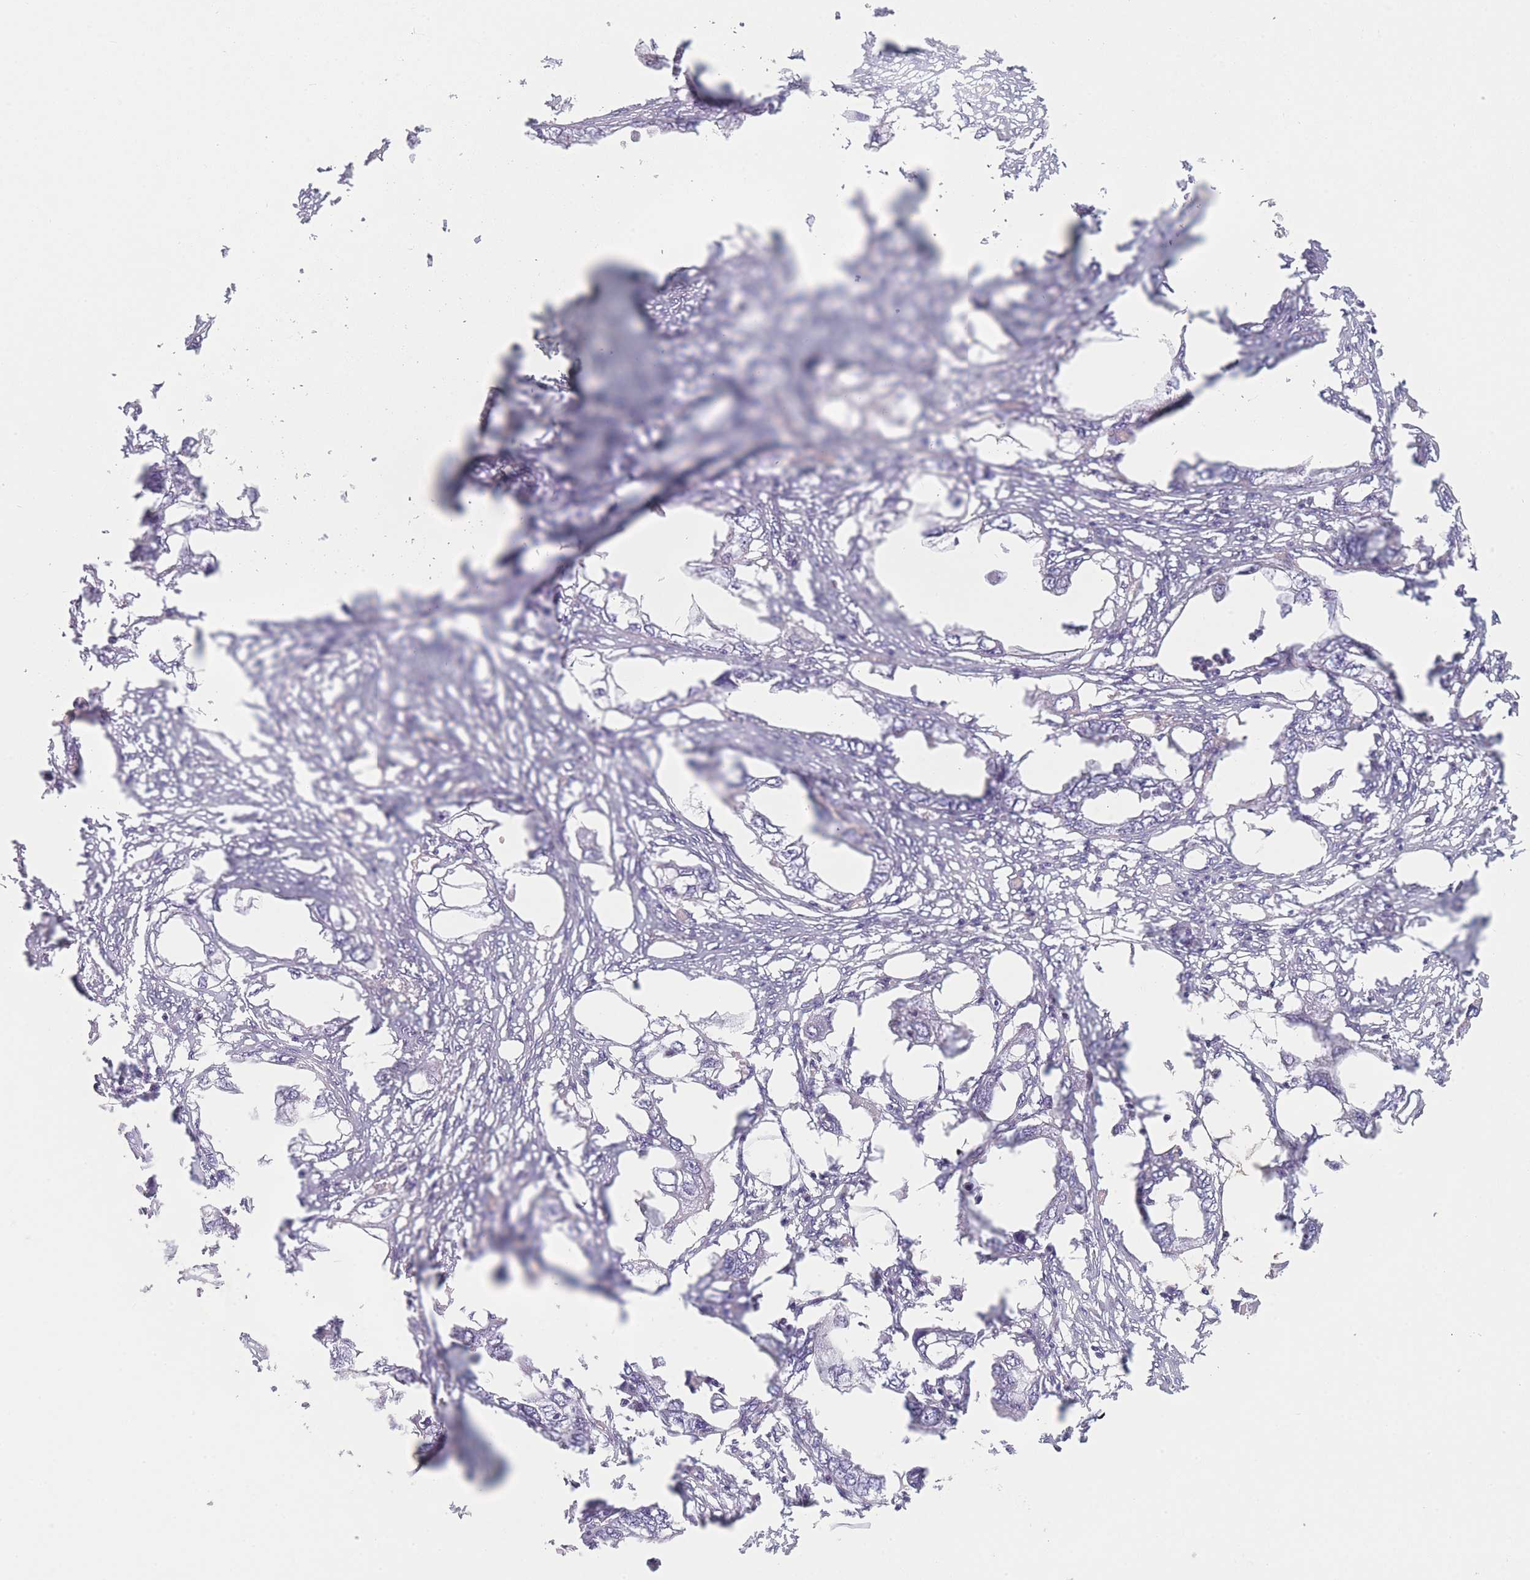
{"staining": {"intensity": "negative", "quantity": "none", "location": "none"}, "tissue": "endometrial cancer", "cell_type": "Tumor cells", "image_type": "cancer", "snomed": [{"axis": "morphology", "description": "Adenocarcinoma, NOS"}, {"axis": "morphology", "description": "Adenocarcinoma, metastatic, NOS"}, {"axis": "topography", "description": "Adipose tissue"}, {"axis": "topography", "description": "Endometrium"}], "caption": "This is a photomicrograph of IHC staining of metastatic adenocarcinoma (endometrial), which shows no expression in tumor cells.", "gene": "SLC7A6", "patient": {"sex": "female", "age": 67}}